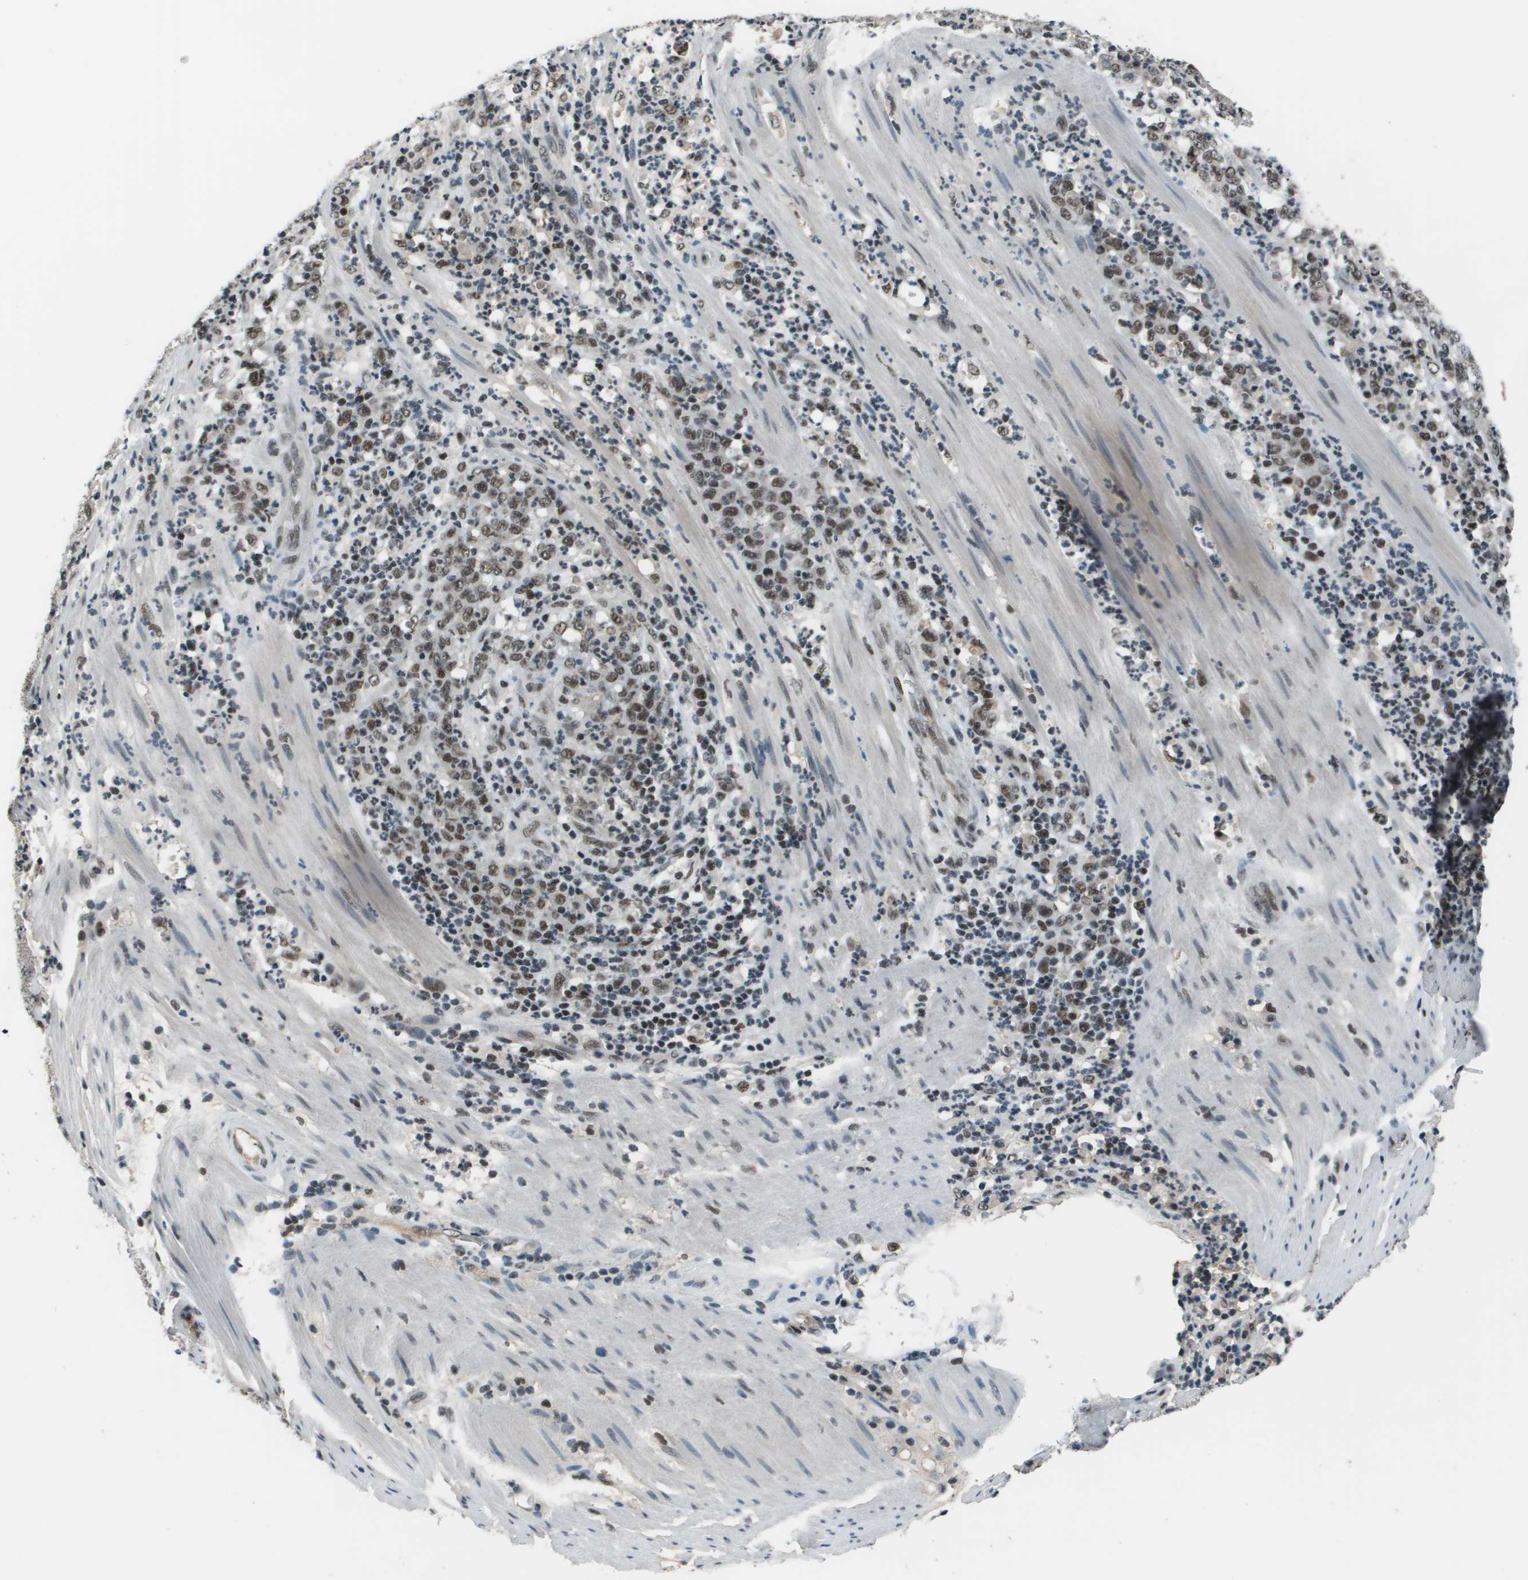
{"staining": {"intensity": "moderate", "quantity": ">75%", "location": "nuclear"}, "tissue": "stomach cancer", "cell_type": "Tumor cells", "image_type": "cancer", "snomed": [{"axis": "morphology", "description": "Adenocarcinoma, NOS"}, {"axis": "topography", "description": "Stomach, lower"}], "caption": "This is a micrograph of immunohistochemistry (IHC) staining of stomach cancer (adenocarcinoma), which shows moderate expression in the nuclear of tumor cells.", "gene": "THRAP3", "patient": {"sex": "female", "age": 71}}